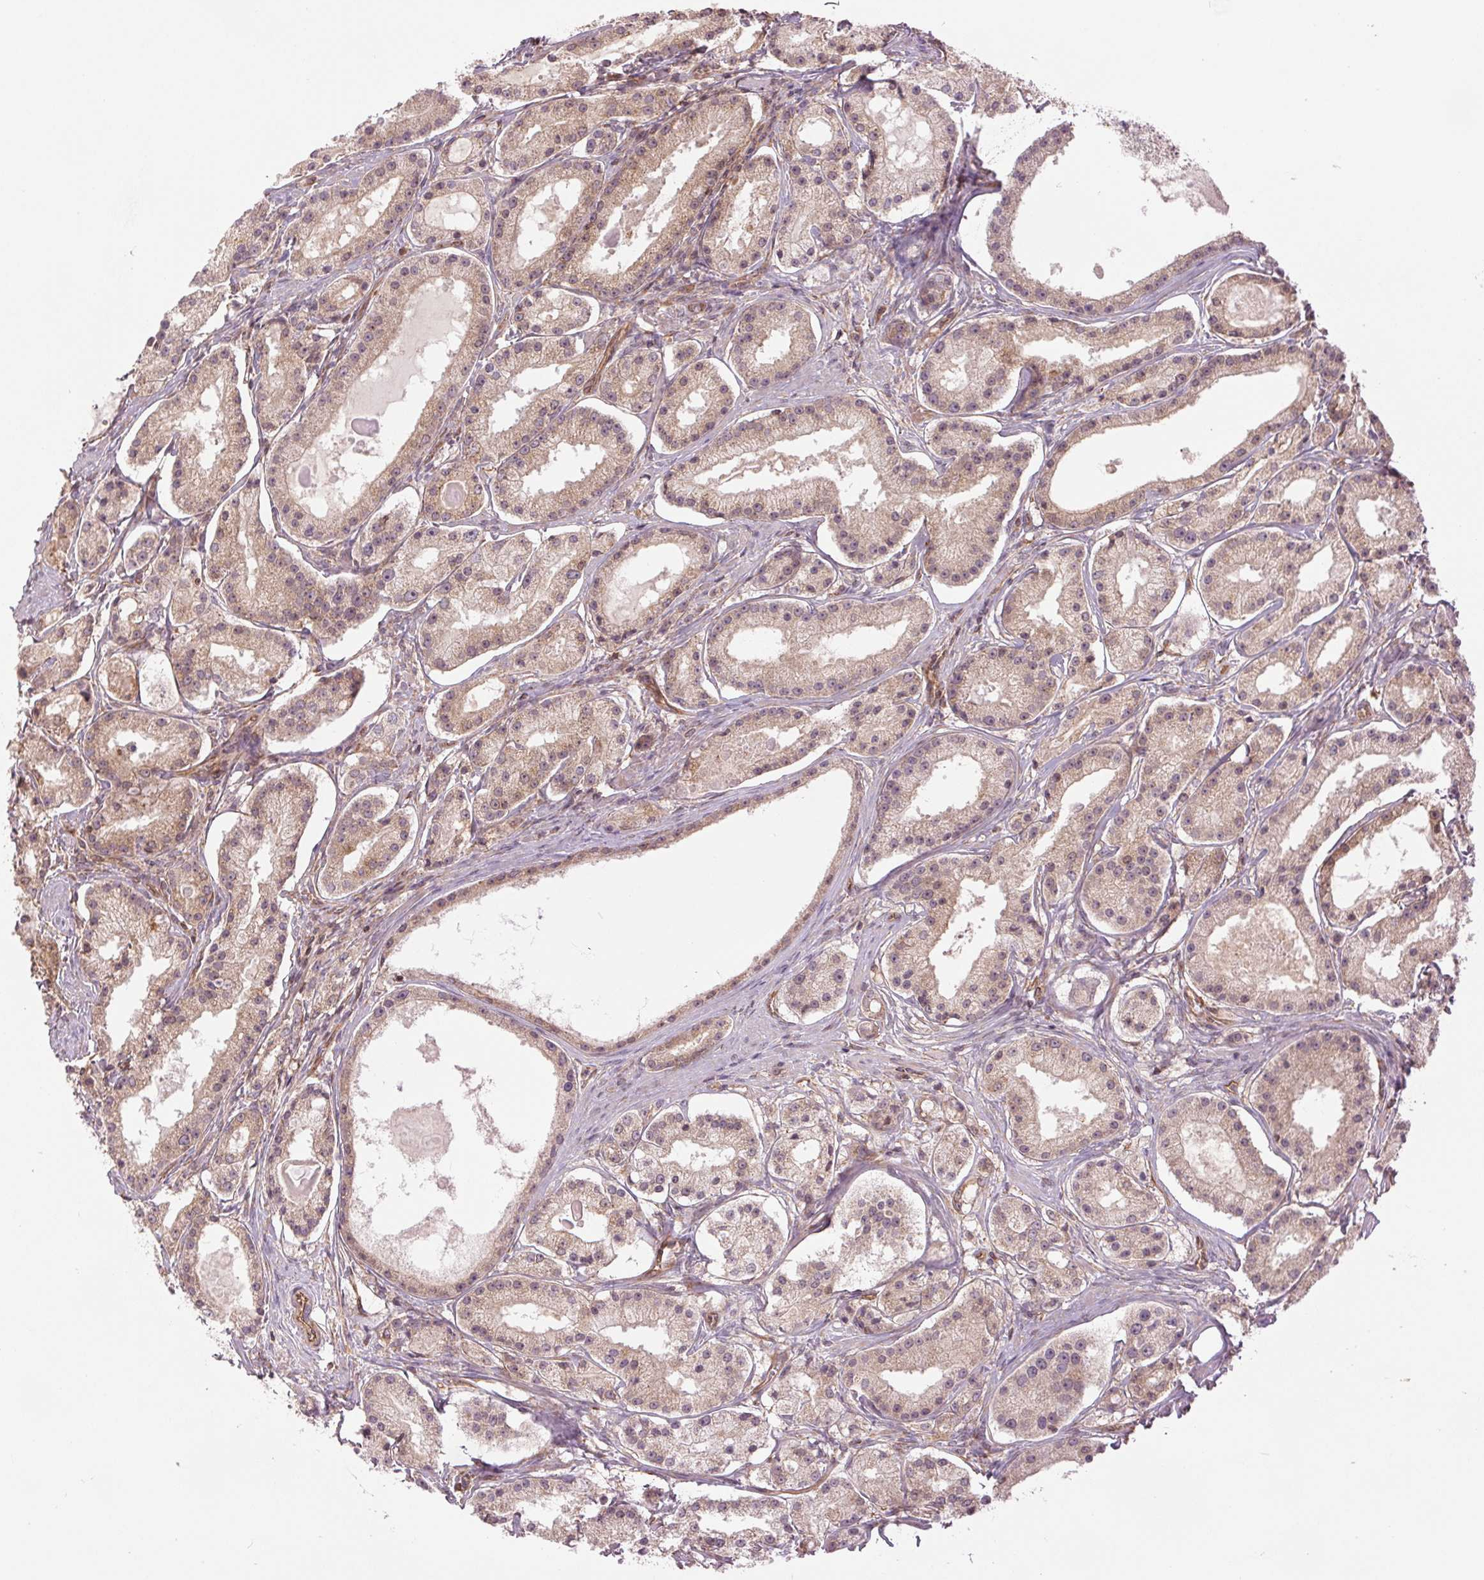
{"staining": {"intensity": "weak", "quantity": ">75%", "location": "cytoplasmic/membranous"}, "tissue": "prostate cancer", "cell_type": "Tumor cells", "image_type": "cancer", "snomed": [{"axis": "morphology", "description": "Adenocarcinoma, Low grade"}, {"axis": "topography", "description": "Prostate"}], "caption": "Immunohistochemistry staining of prostate cancer, which displays low levels of weak cytoplasmic/membranous expression in approximately >75% of tumor cells indicating weak cytoplasmic/membranous protein staining. The staining was performed using DAB (brown) for protein detection and nuclei were counterstained in hematoxylin (blue).", "gene": "STARD7", "patient": {"sex": "male", "age": 57}}